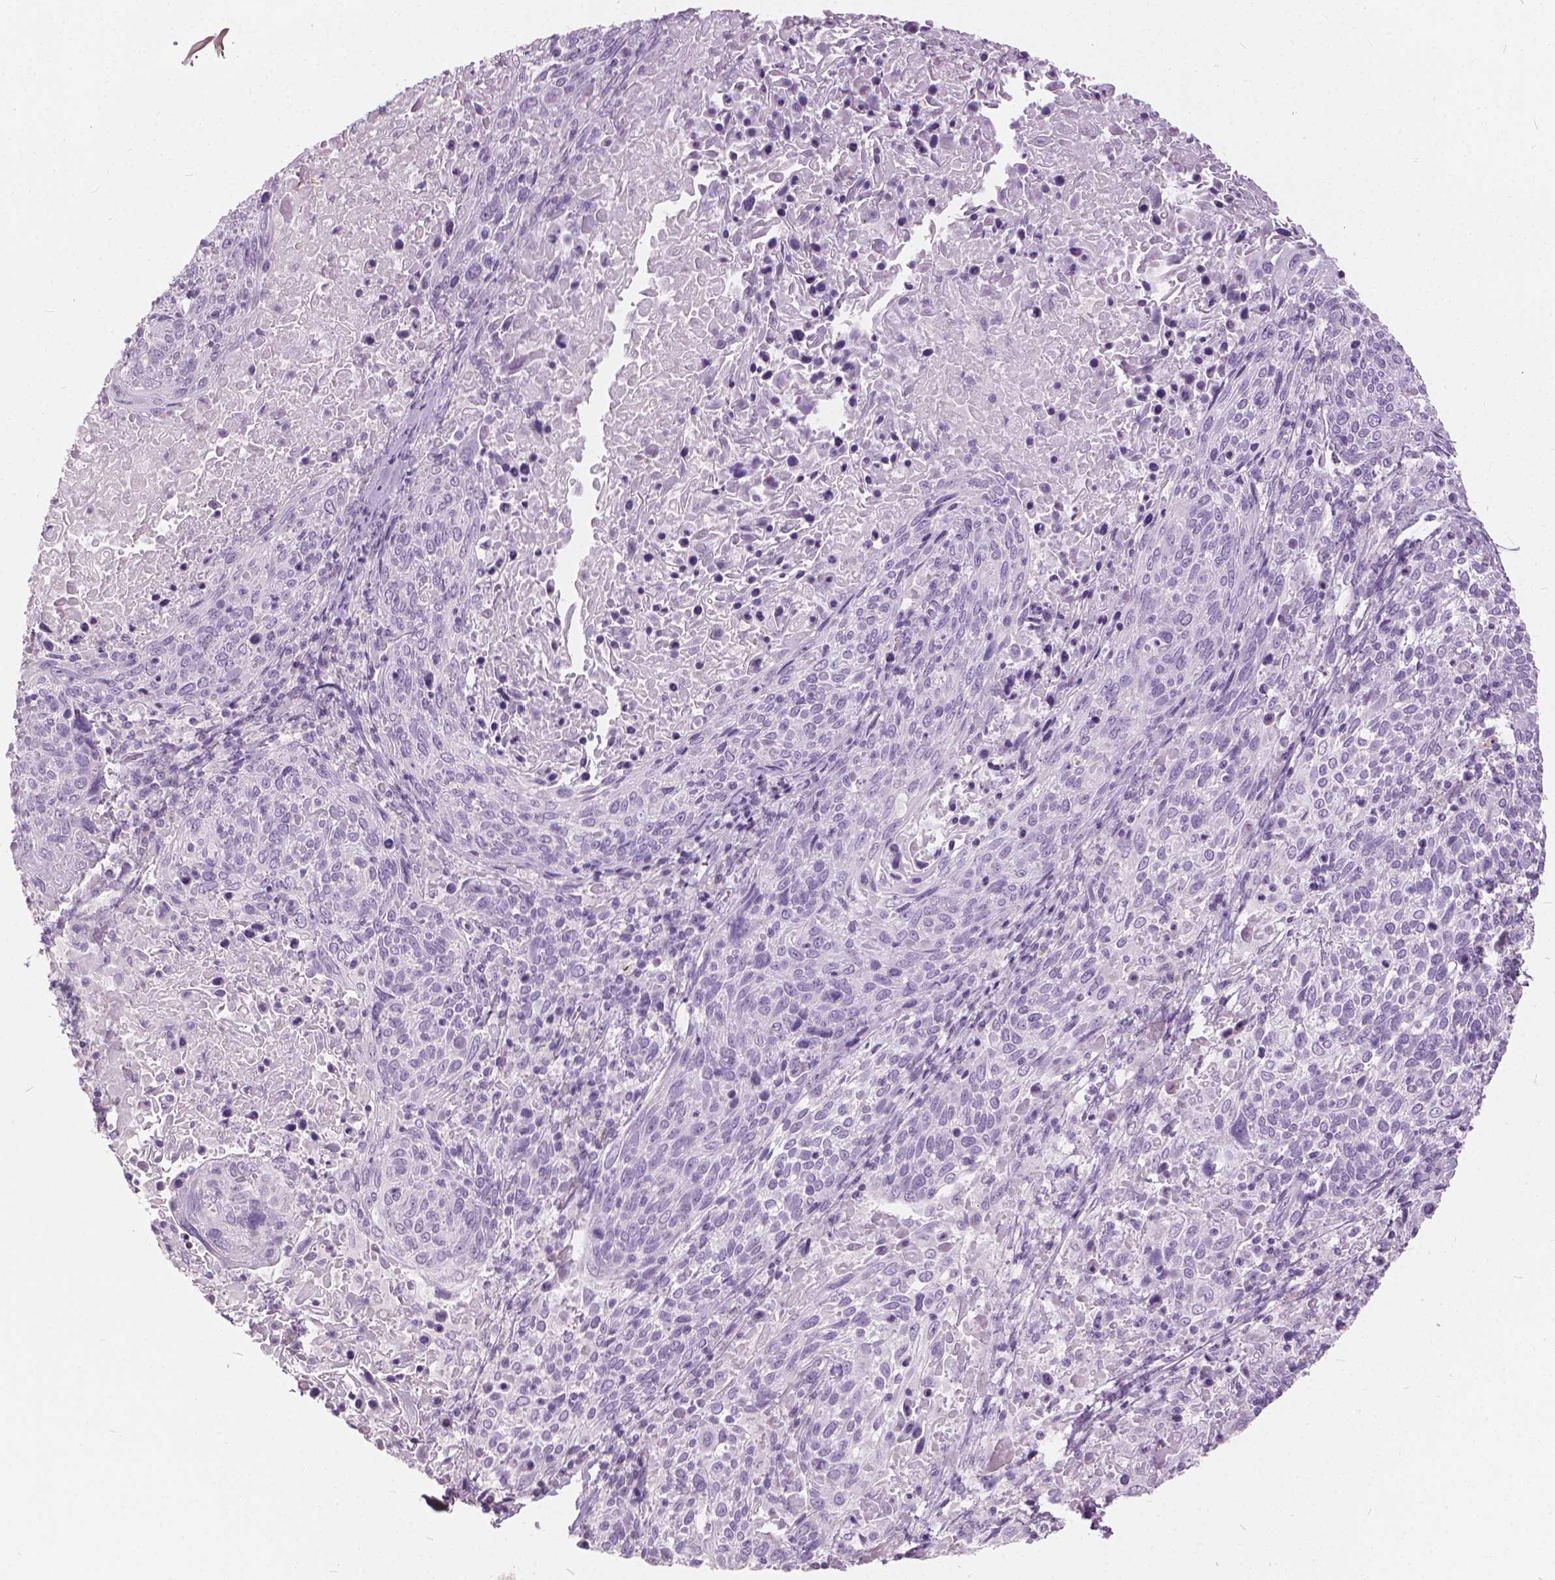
{"staining": {"intensity": "negative", "quantity": "none", "location": "none"}, "tissue": "cervical cancer", "cell_type": "Tumor cells", "image_type": "cancer", "snomed": [{"axis": "morphology", "description": "Squamous cell carcinoma, NOS"}, {"axis": "topography", "description": "Cervix"}], "caption": "This is a photomicrograph of immunohistochemistry (IHC) staining of squamous cell carcinoma (cervical), which shows no staining in tumor cells.", "gene": "DNM1", "patient": {"sex": "female", "age": 61}}